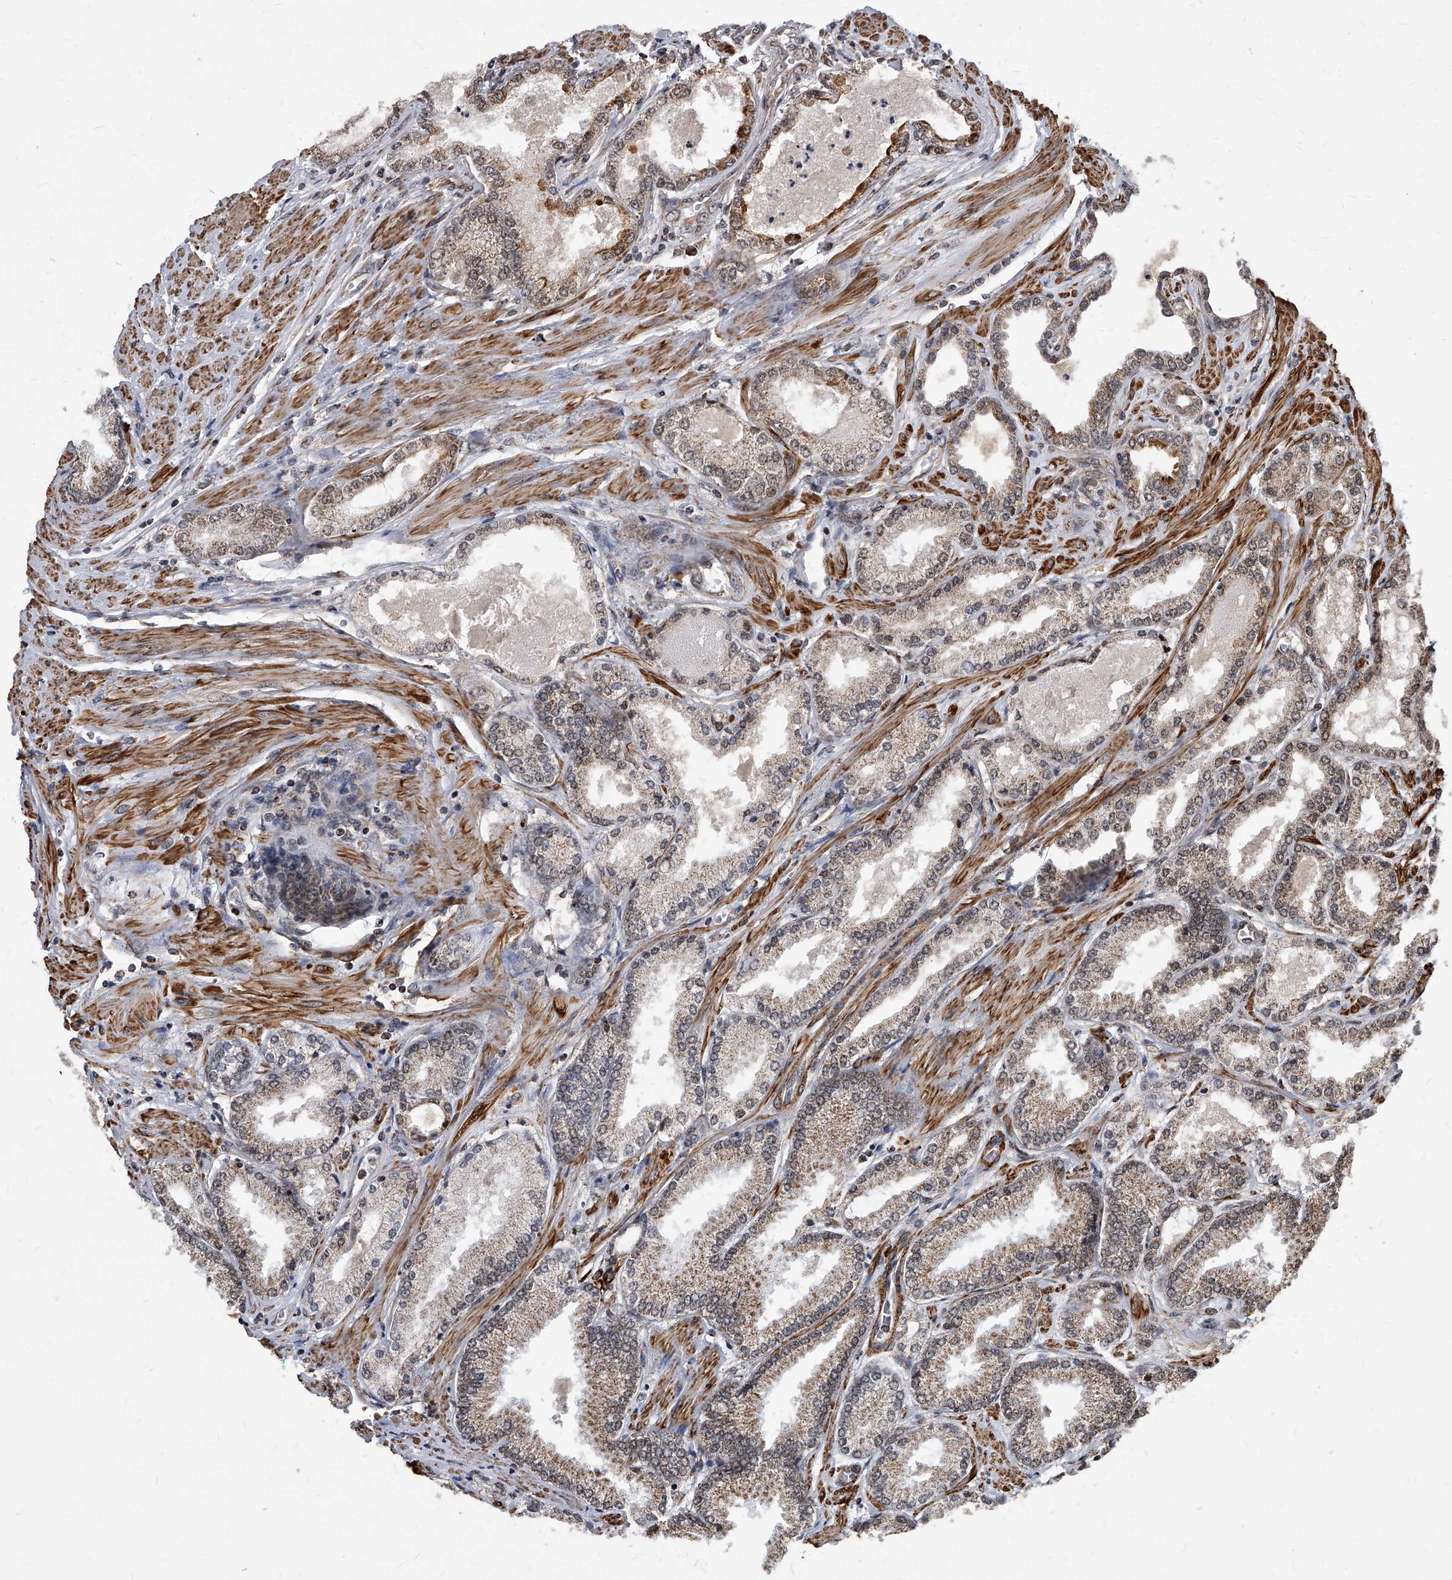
{"staining": {"intensity": "weak", "quantity": ">75%", "location": "cytoplasmic/membranous"}, "tissue": "prostate cancer", "cell_type": "Tumor cells", "image_type": "cancer", "snomed": [{"axis": "morphology", "description": "Adenocarcinoma, Low grade"}, {"axis": "topography", "description": "Prostate"}], "caption": "Adenocarcinoma (low-grade) (prostate) stained with DAB immunohistochemistry shows low levels of weak cytoplasmic/membranous staining in approximately >75% of tumor cells.", "gene": "DUSP22", "patient": {"sex": "male", "age": 62}}